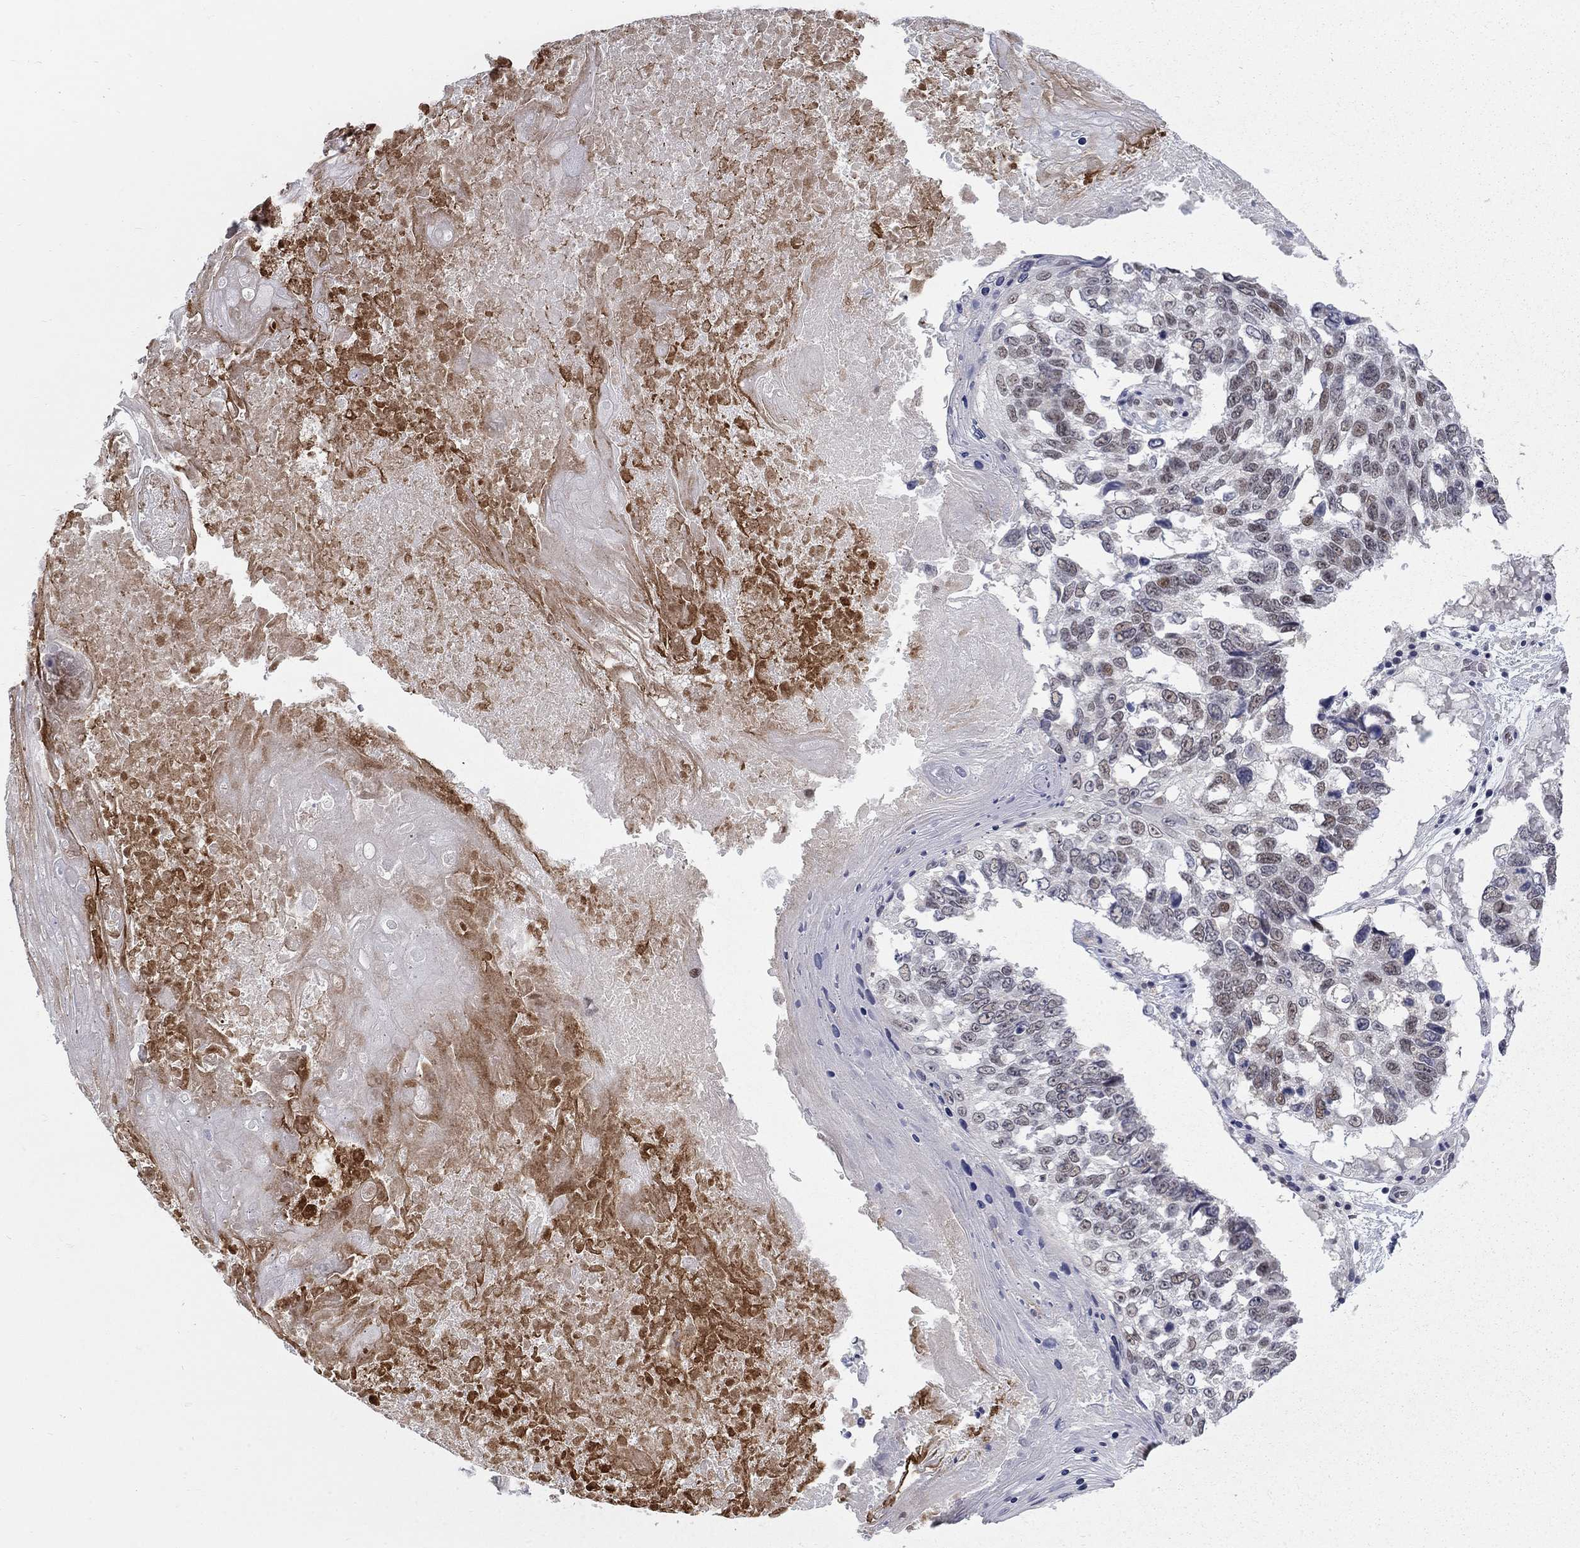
{"staining": {"intensity": "moderate", "quantity": "<25%", "location": "nuclear"}, "tissue": "lung cancer", "cell_type": "Tumor cells", "image_type": "cancer", "snomed": [{"axis": "morphology", "description": "Squamous cell carcinoma, NOS"}, {"axis": "topography", "description": "Lung"}], "caption": "Immunohistochemistry of lung squamous cell carcinoma reveals low levels of moderate nuclear expression in about <25% of tumor cells.", "gene": "GCFC2", "patient": {"sex": "male", "age": 82}}